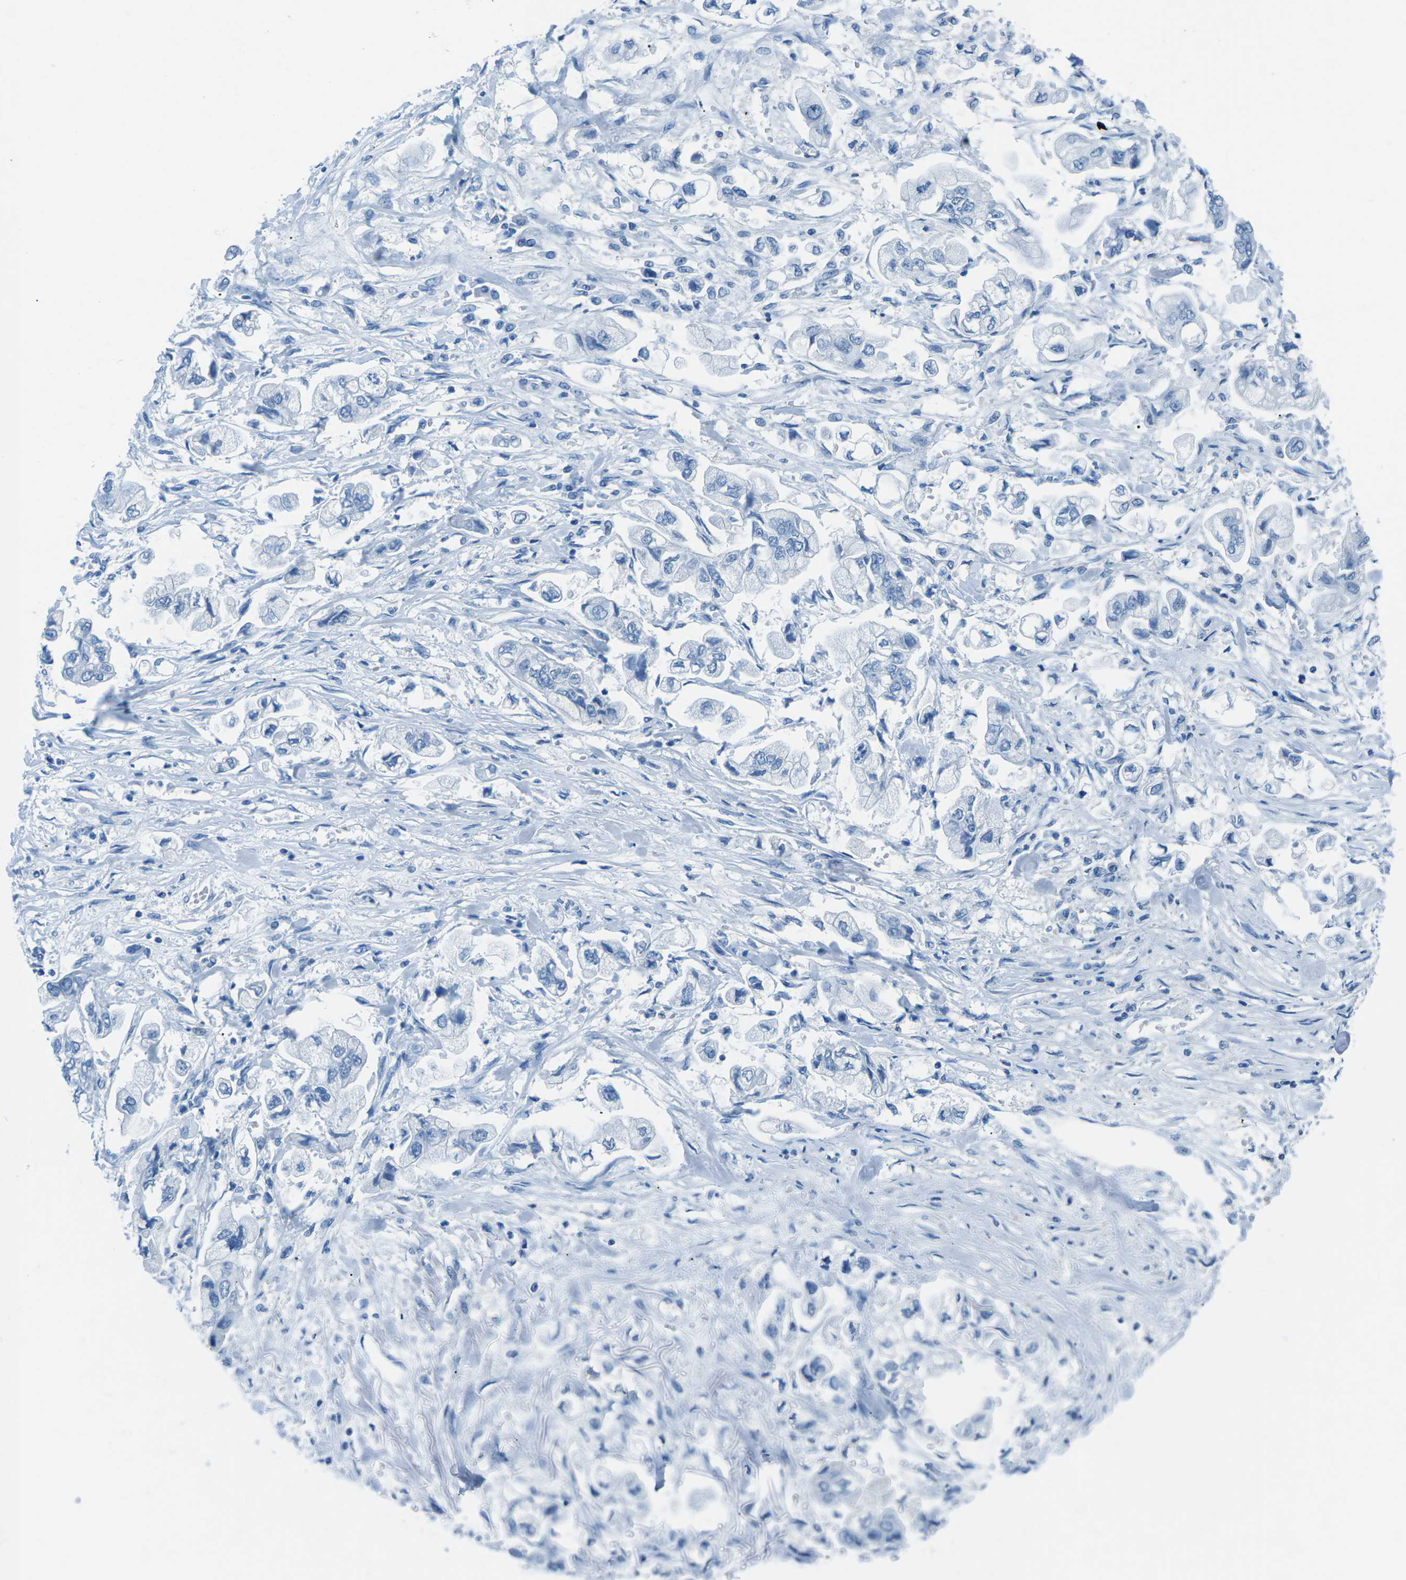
{"staining": {"intensity": "negative", "quantity": "none", "location": "none"}, "tissue": "stomach cancer", "cell_type": "Tumor cells", "image_type": "cancer", "snomed": [{"axis": "morphology", "description": "Normal tissue, NOS"}, {"axis": "morphology", "description": "Adenocarcinoma, NOS"}, {"axis": "topography", "description": "Stomach"}], "caption": "An immunohistochemistry (IHC) micrograph of stomach cancer is shown. There is no staining in tumor cells of stomach cancer.", "gene": "MYH8", "patient": {"sex": "male", "age": 62}}